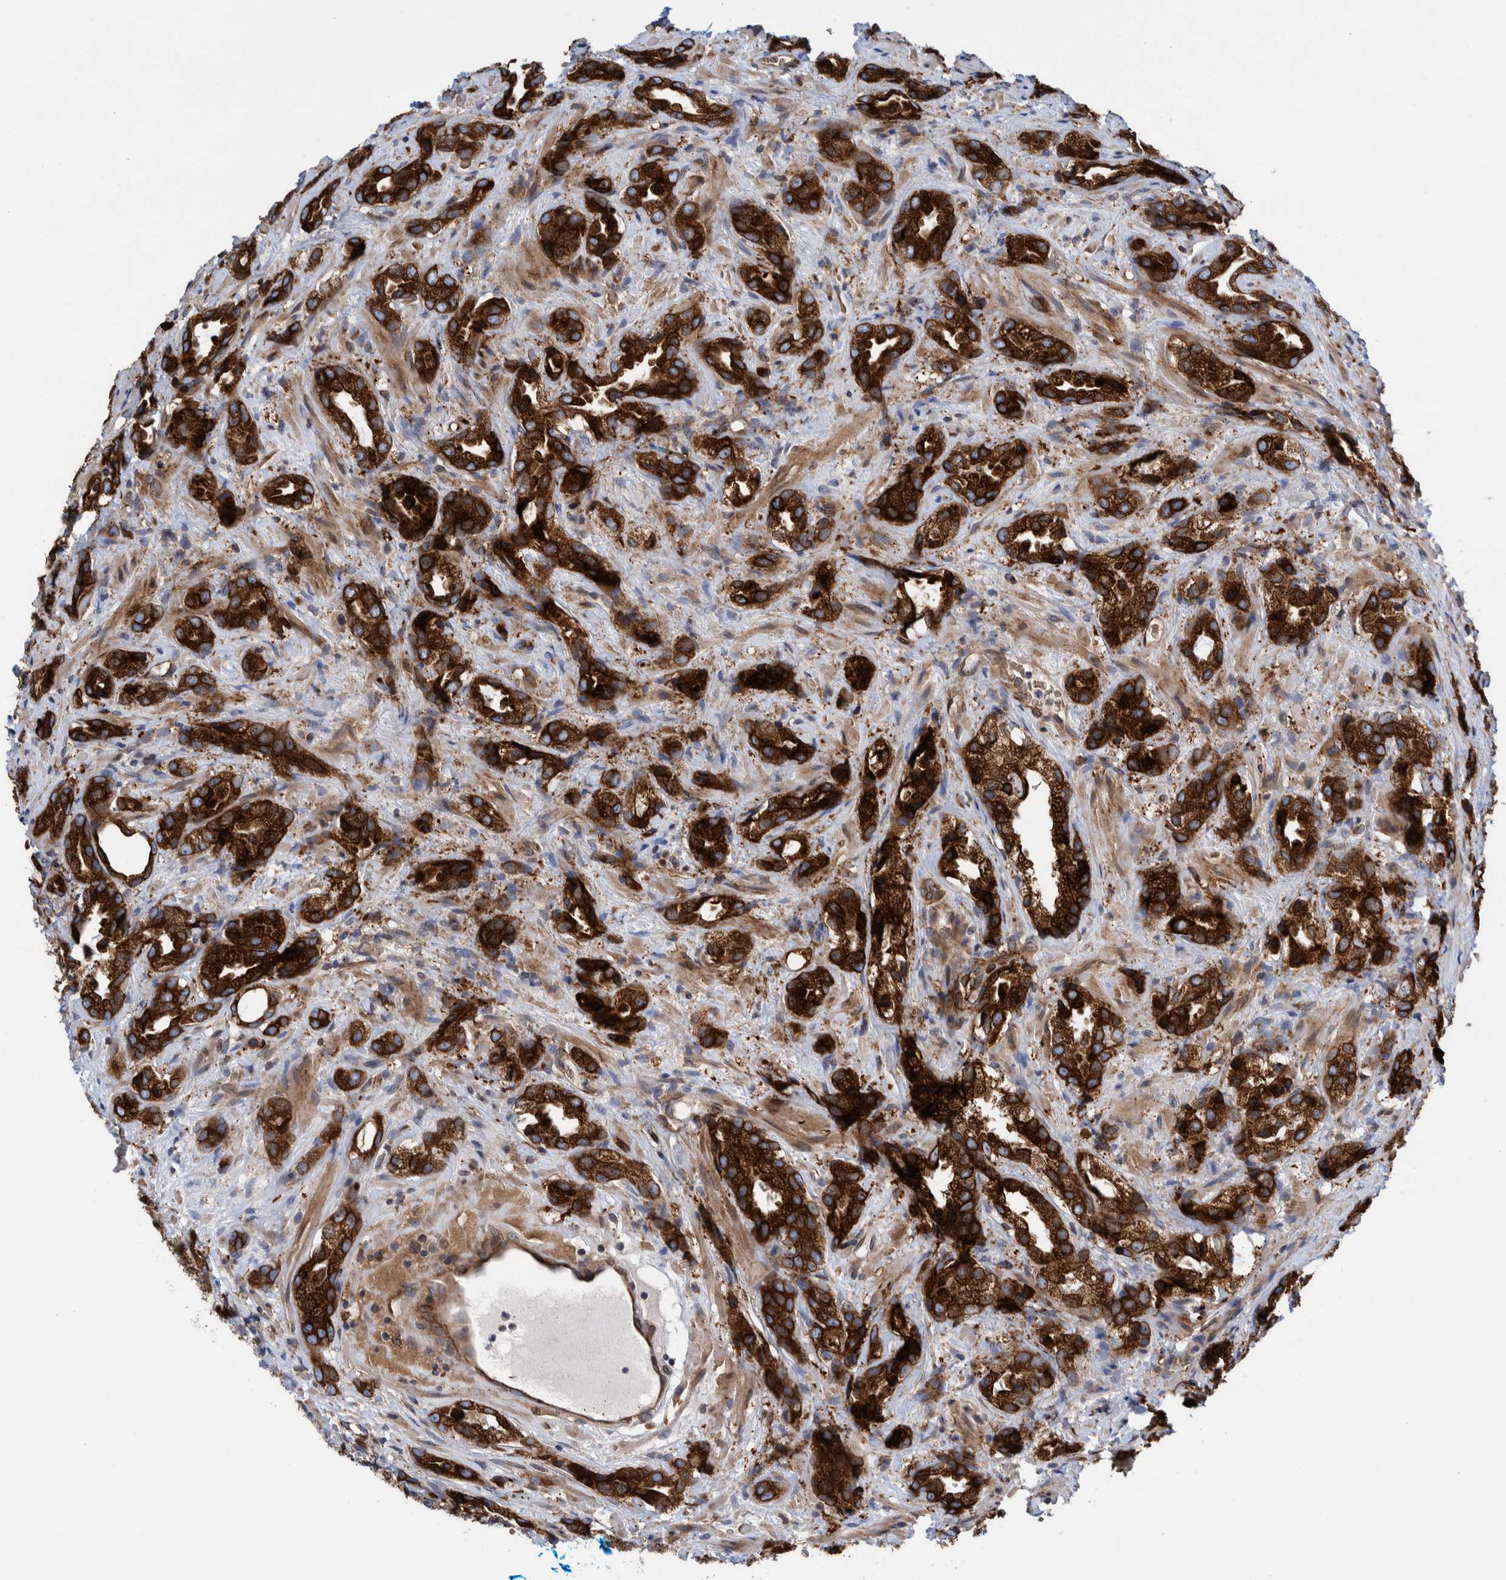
{"staining": {"intensity": "strong", "quantity": ">75%", "location": "cytoplasmic/membranous"}, "tissue": "prostate cancer", "cell_type": "Tumor cells", "image_type": "cancer", "snomed": [{"axis": "morphology", "description": "Adenocarcinoma, High grade"}, {"axis": "topography", "description": "Prostate"}], "caption": "Adenocarcinoma (high-grade) (prostate) was stained to show a protein in brown. There is high levels of strong cytoplasmic/membranous expression in about >75% of tumor cells. (brown staining indicates protein expression, while blue staining denotes nuclei).", "gene": "THEM6", "patient": {"sex": "male", "age": 63}}